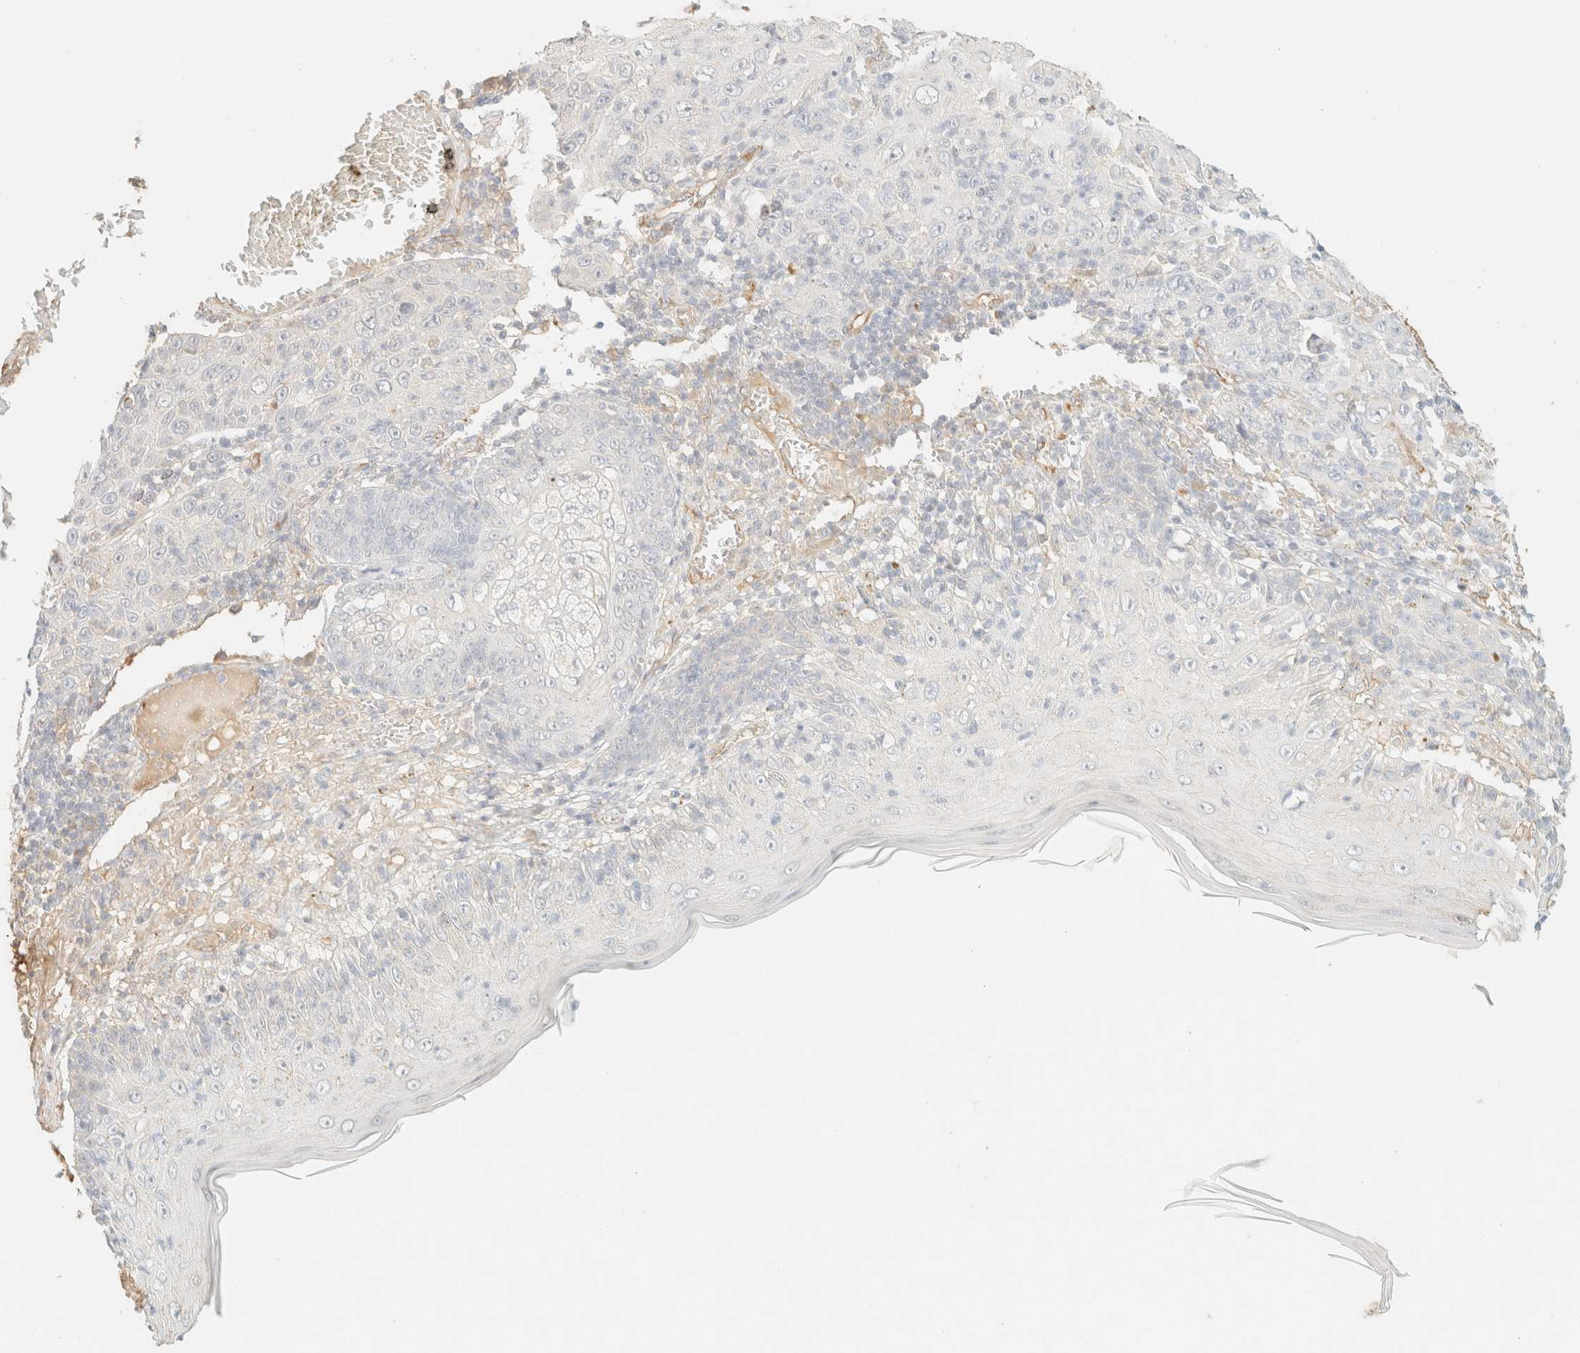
{"staining": {"intensity": "negative", "quantity": "none", "location": "none"}, "tissue": "skin cancer", "cell_type": "Tumor cells", "image_type": "cancer", "snomed": [{"axis": "morphology", "description": "Squamous cell carcinoma, NOS"}, {"axis": "topography", "description": "Skin"}], "caption": "An image of skin cancer (squamous cell carcinoma) stained for a protein shows no brown staining in tumor cells. (Stains: DAB (3,3'-diaminobenzidine) immunohistochemistry (IHC) with hematoxylin counter stain, Microscopy: brightfield microscopy at high magnification).", "gene": "SPARCL1", "patient": {"sex": "female", "age": 88}}